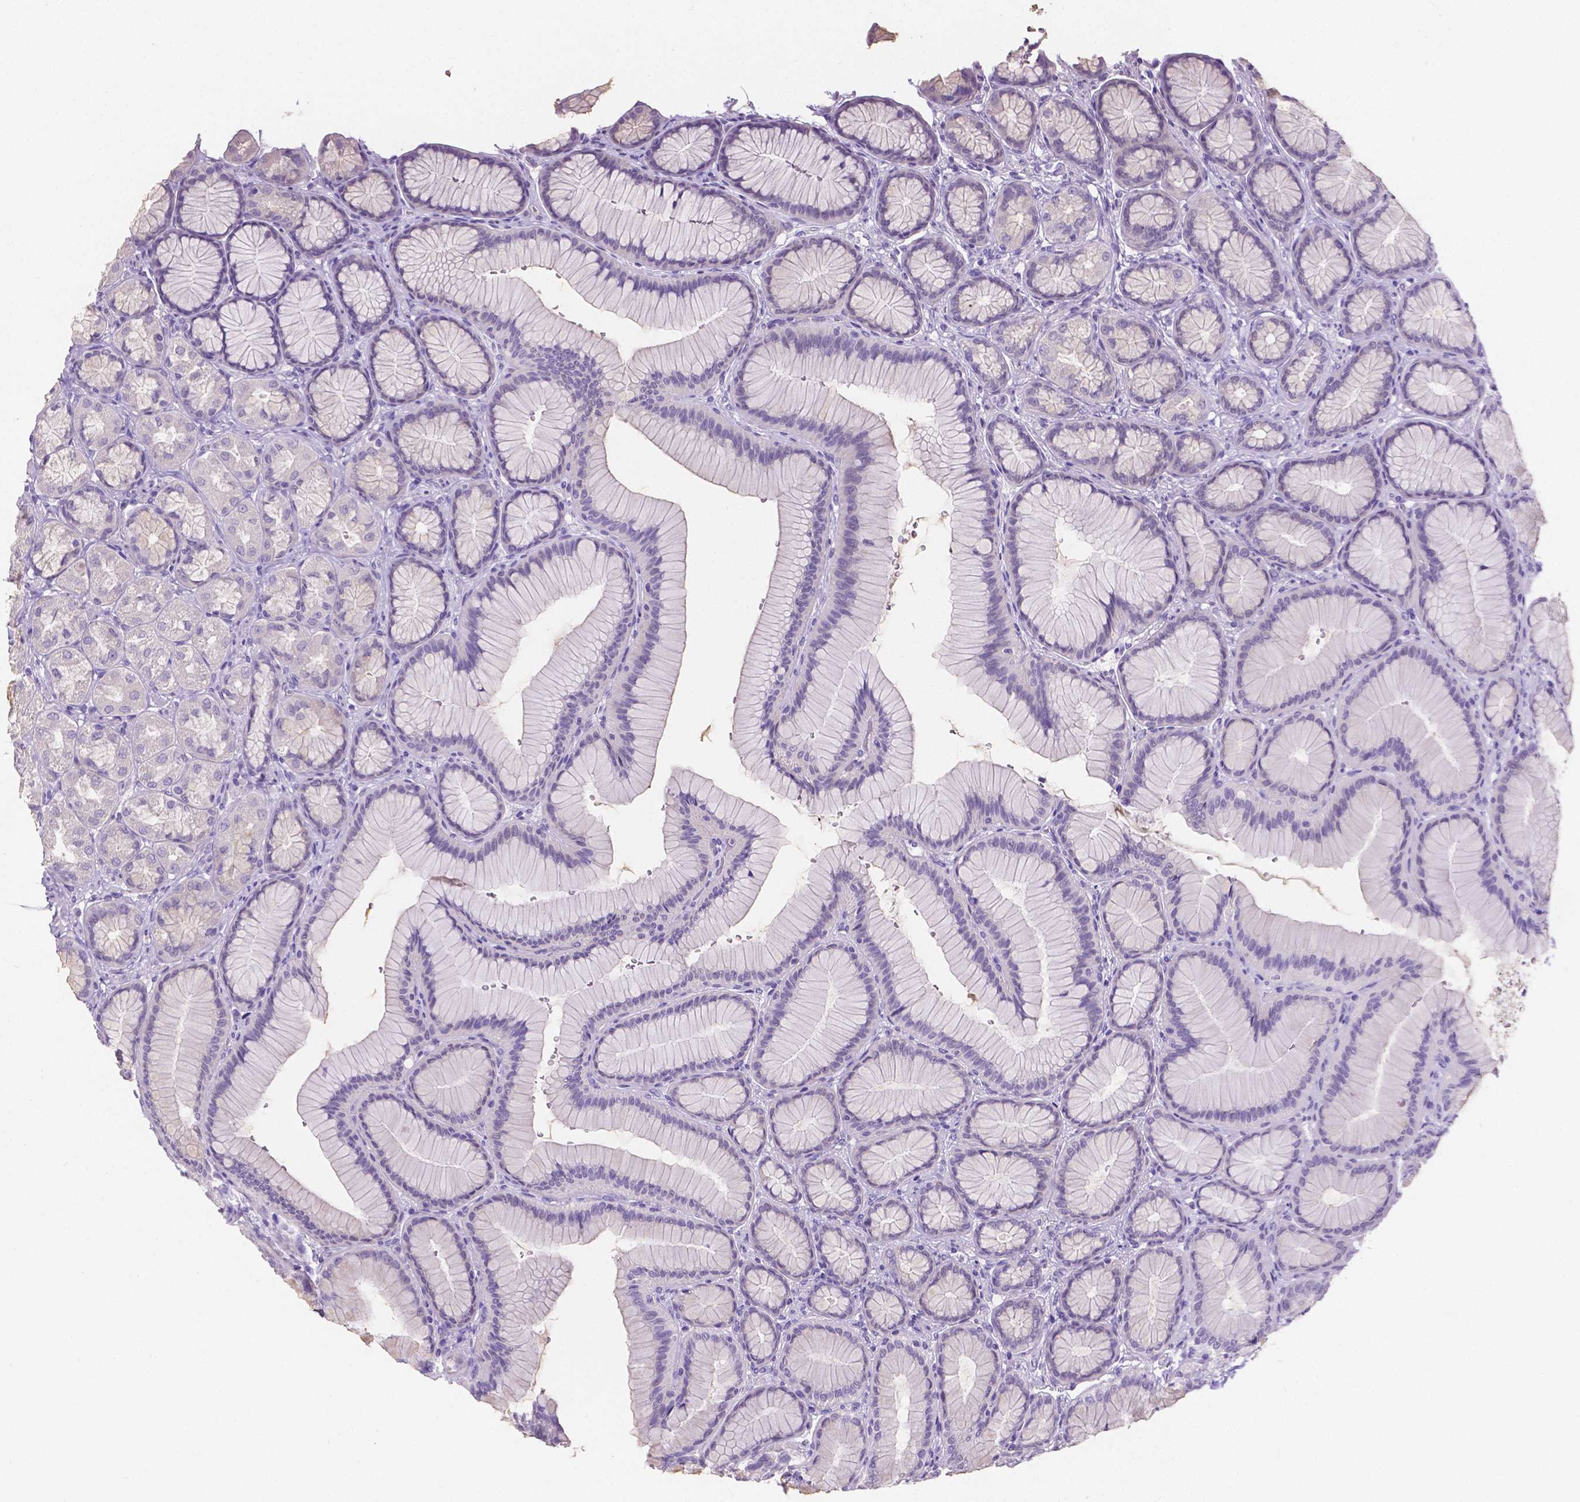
{"staining": {"intensity": "negative", "quantity": "none", "location": "none"}, "tissue": "stomach", "cell_type": "Glandular cells", "image_type": "normal", "snomed": [{"axis": "morphology", "description": "Normal tissue, NOS"}, {"axis": "morphology", "description": "Adenocarcinoma, NOS"}, {"axis": "morphology", "description": "Adenocarcinoma, High grade"}, {"axis": "topography", "description": "Stomach, upper"}, {"axis": "topography", "description": "Stomach"}], "caption": "Immunohistochemical staining of benign stomach demonstrates no significant expression in glandular cells.", "gene": "SLC22A2", "patient": {"sex": "female", "age": 65}}